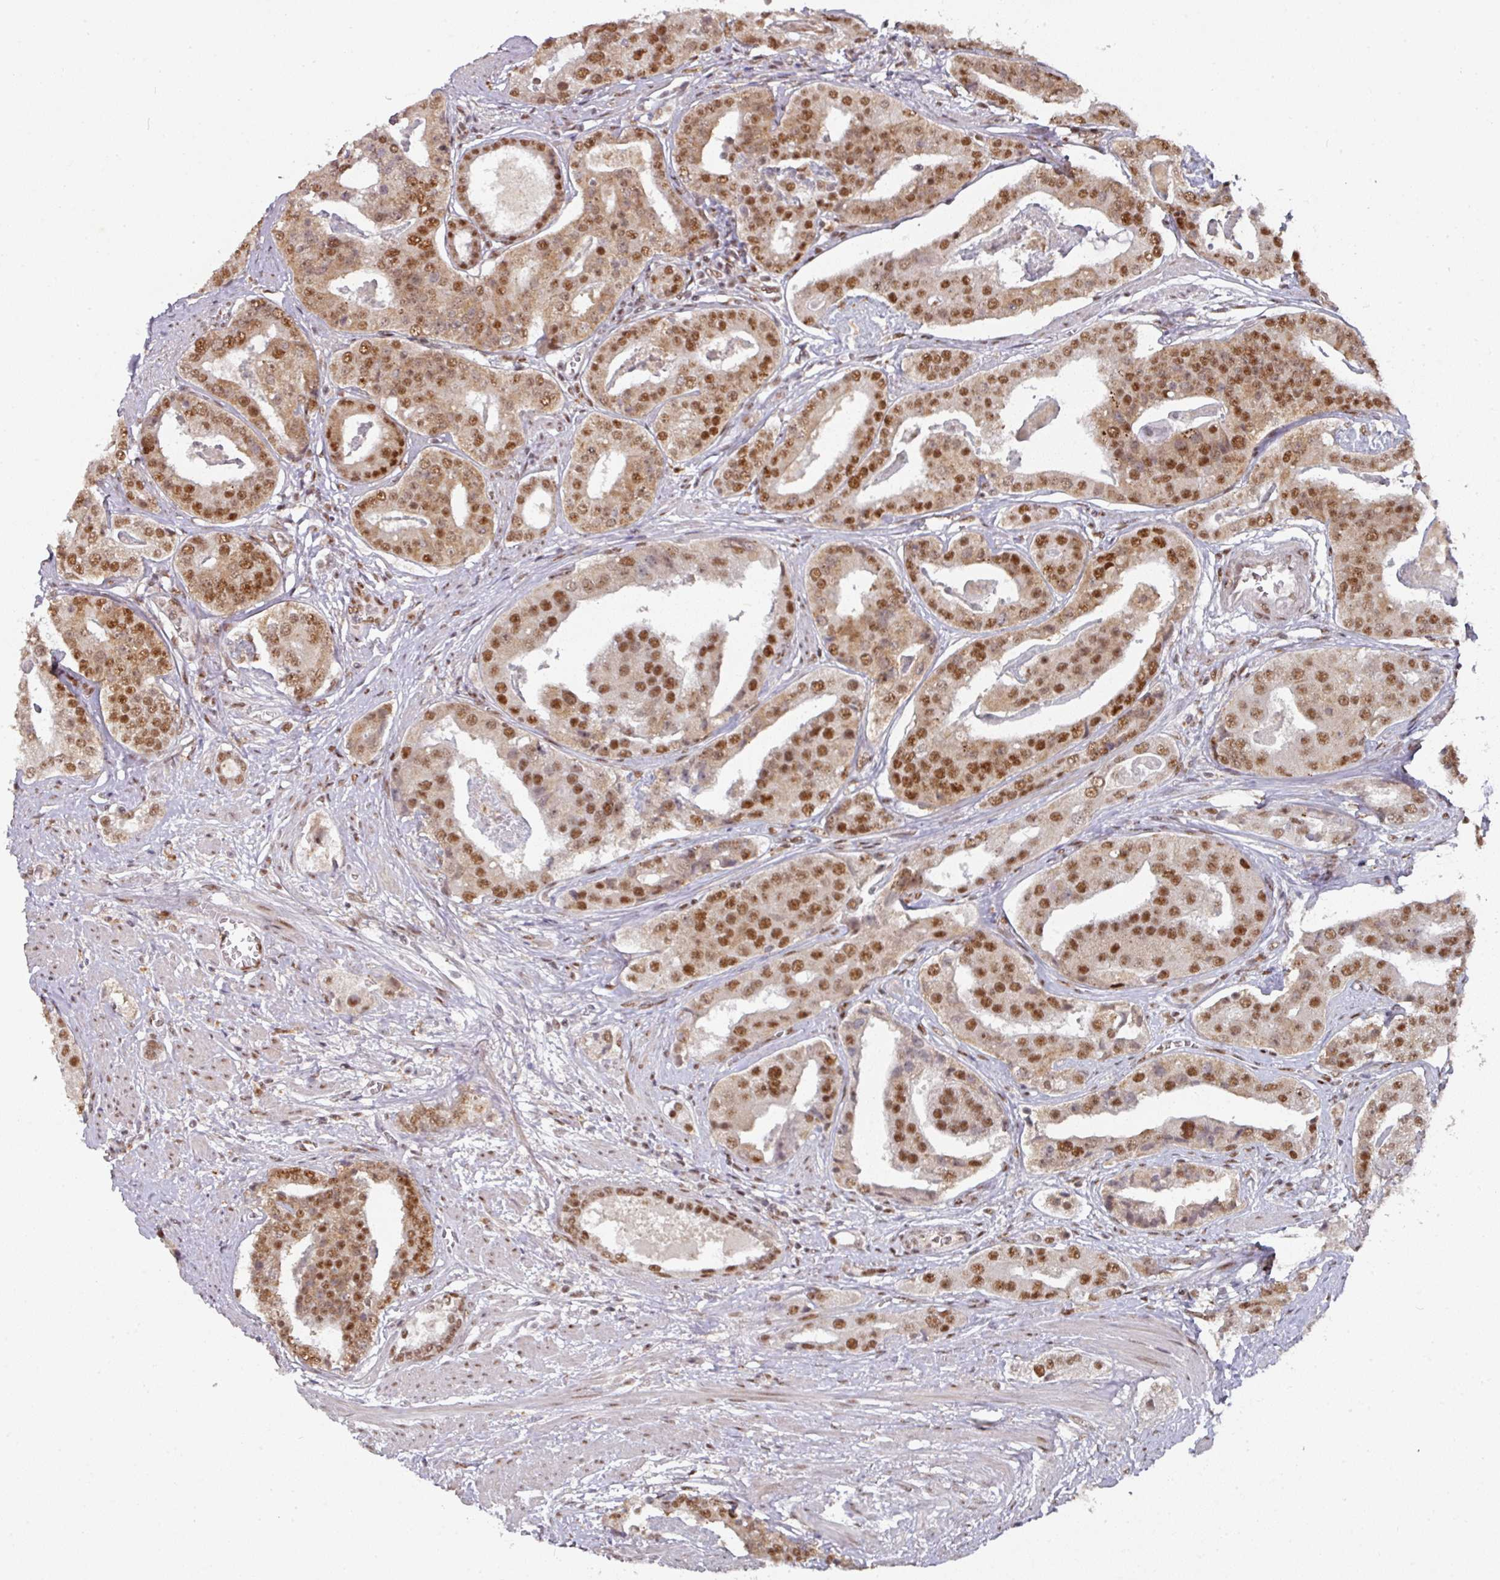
{"staining": {"intensity": "moderate", "quantity": ">75%", "location": "nuclear"}, "tissue": "prostate cancer", "cell_type": "Tumor cells", "image_type": "cancer", "snomed": [{"axis": "morphology", "description": "Adenocarcinoma, High grade"}, {"axis": "topography", "description": "Prostate"}], "caption": "The micrograph reveals immunohistochemical staining of prostate cancer (high-grade adenocarcinoma). There is moderate nuclear positivity is present in approximately >75% of tumor cells.", "gene": "MEPCE", "patient": {"sex": "male", "age": 71}}